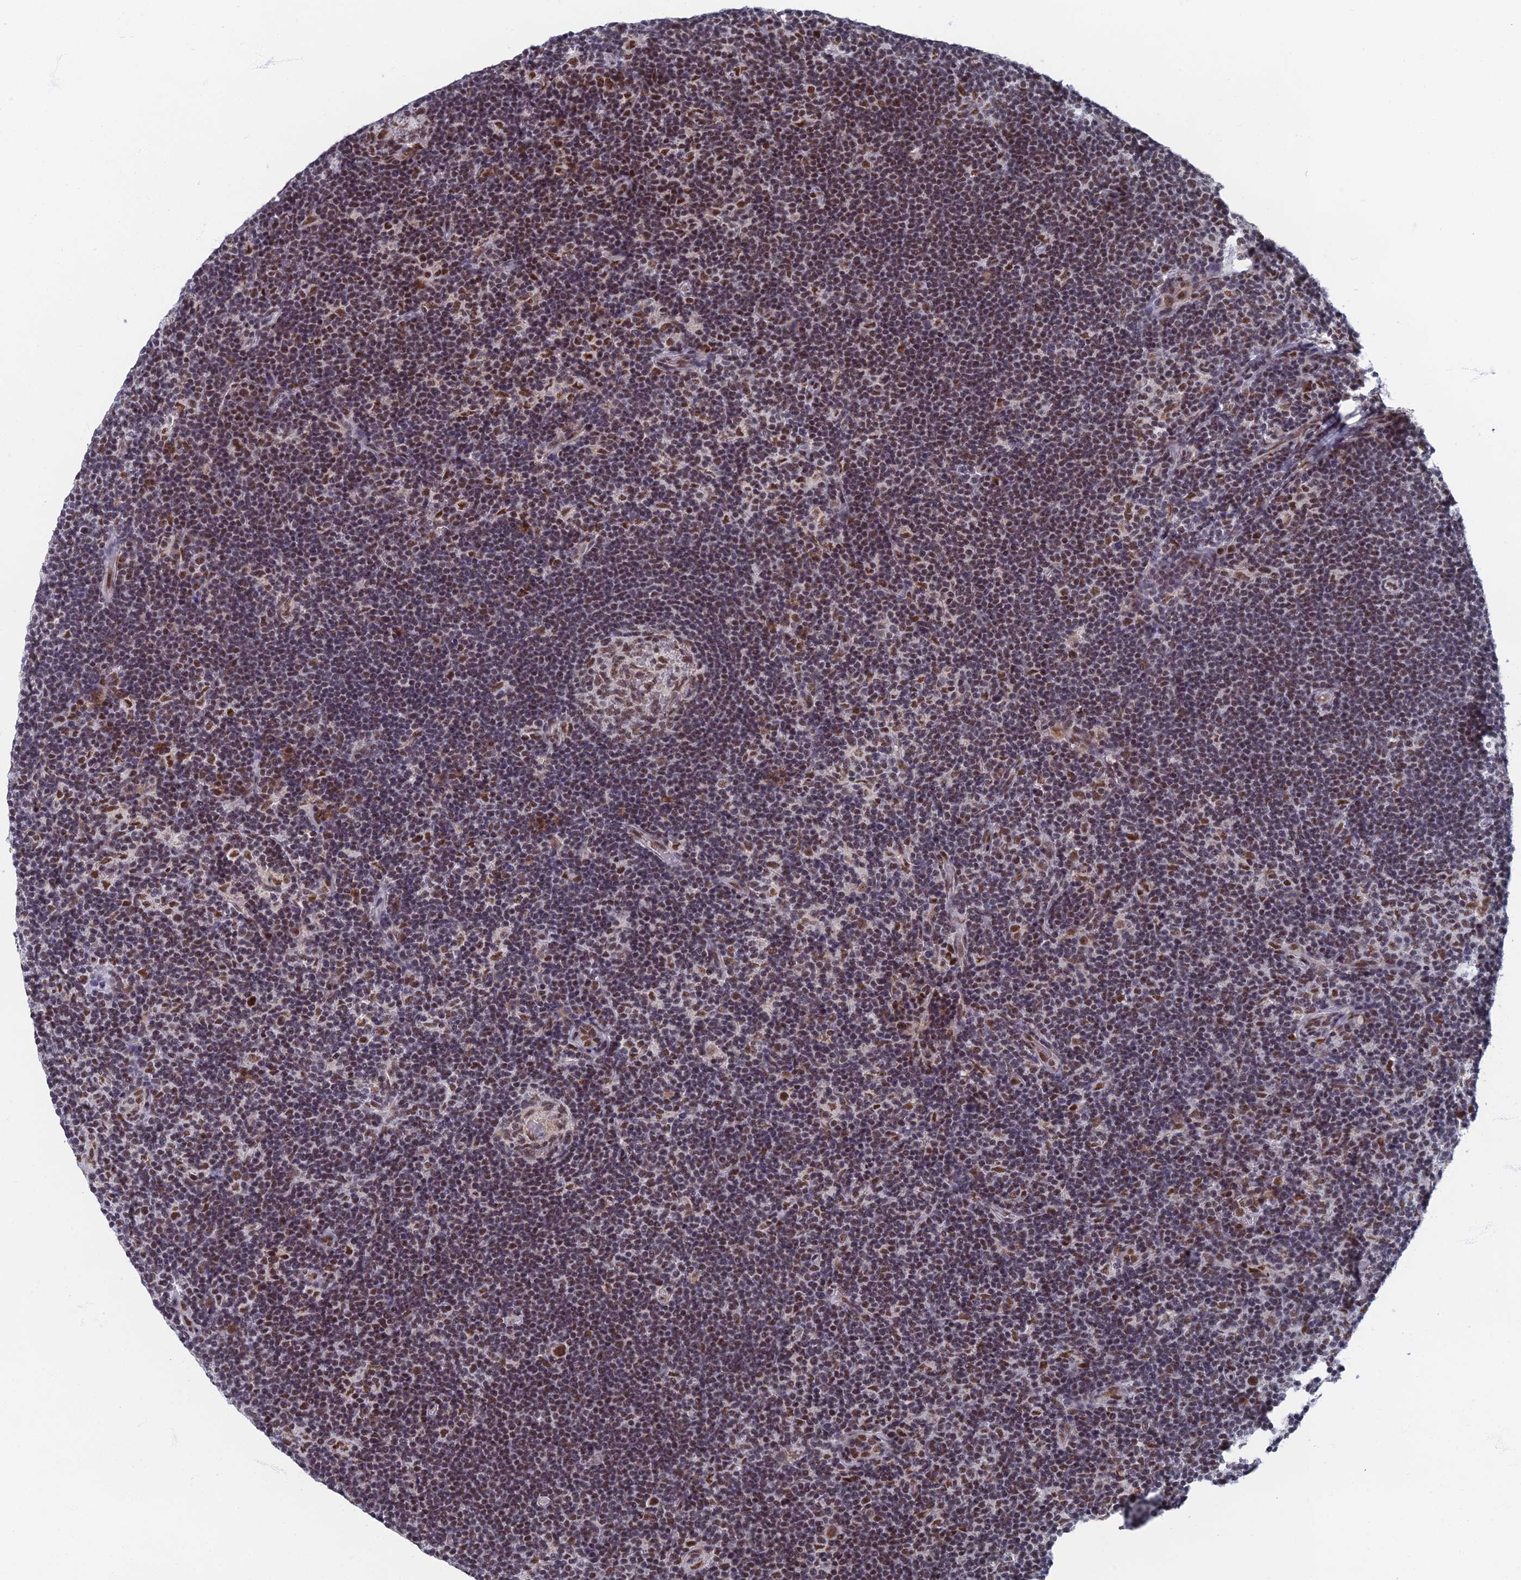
{"staining": {"intensity": "moderate", "quantity": ">75%", "location": "nuclear"}, "tissue": "lymphoma", "cell_type": "Tumor cells", "image_type": "cancer", "snomed": [{"axis": "morphology", "description": "Hodgkin's disease, NOS"}, {"axis": "topography", "description": "Lymph node"}], "caption": "Lymphoma was stained to show a protein in brown. There is medium levels of moderate nuclear staining in approximately >75% of tumor cells. (Brightfield microscopy of DAB IHC at high magnification).", "gene": "TAF13", "patient": {"sex": "female", "age": 57}}